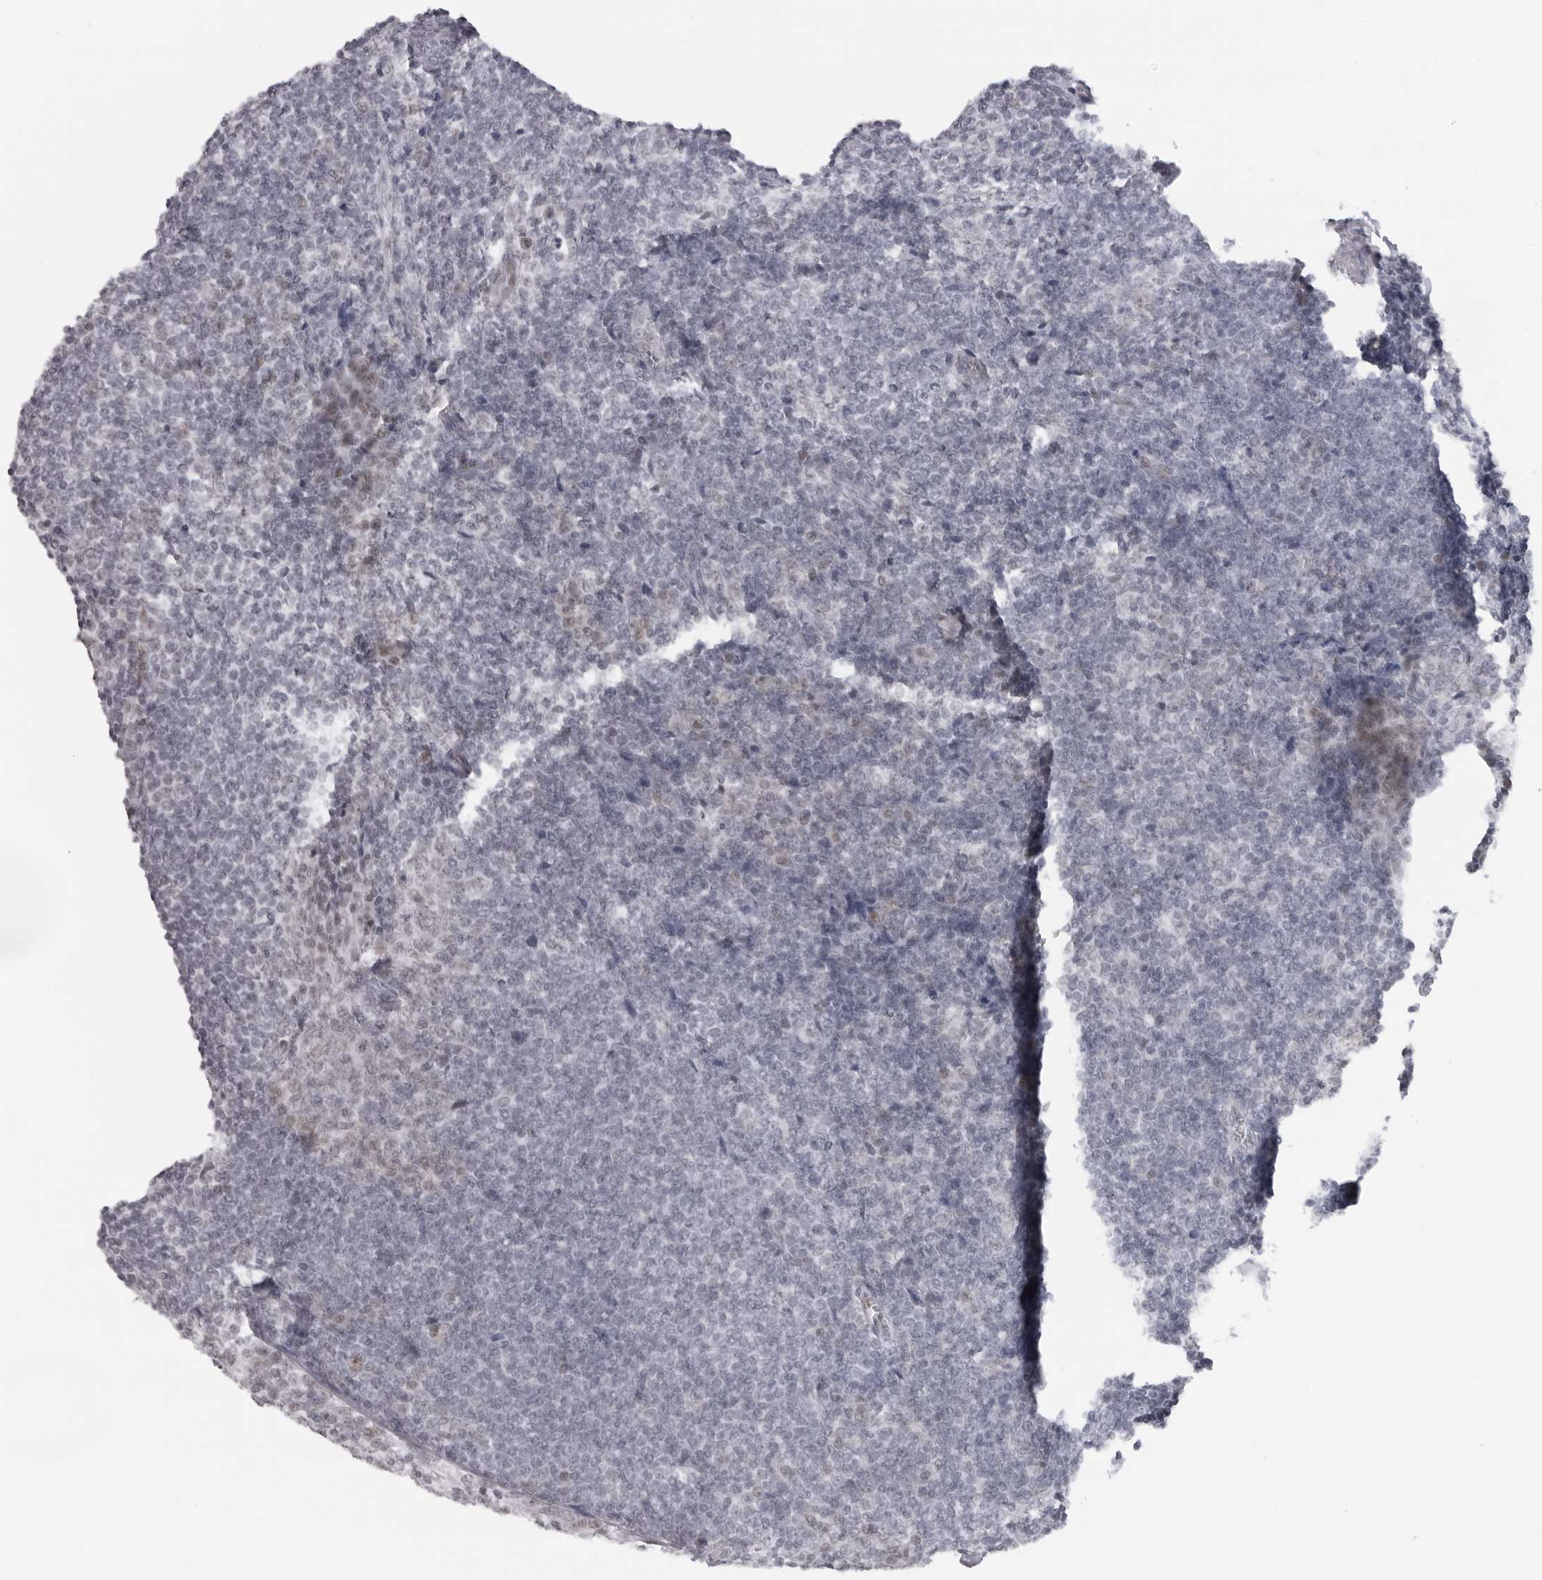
{"staining": {"intensity": "negative", "quantity": "none", "location": "none"}, "tissue": "tonsil", "cell_type": "Germinal center cells", "image_type": "normal", "snomed": [{"axis": "morphology", "description": "Normal tissue, NOS"}, {"axis": "topography", "description": "Tonsil"}], "caption": "The micrograph displays no significant staining in germinal center cells of tonsil. Brightfield microscopy of IHC stained with DAB (brown) and hematoxylin (blue), captured at high magnification.", "gene": "ESPN", "patient": {"sex": "male", "age": 37}}